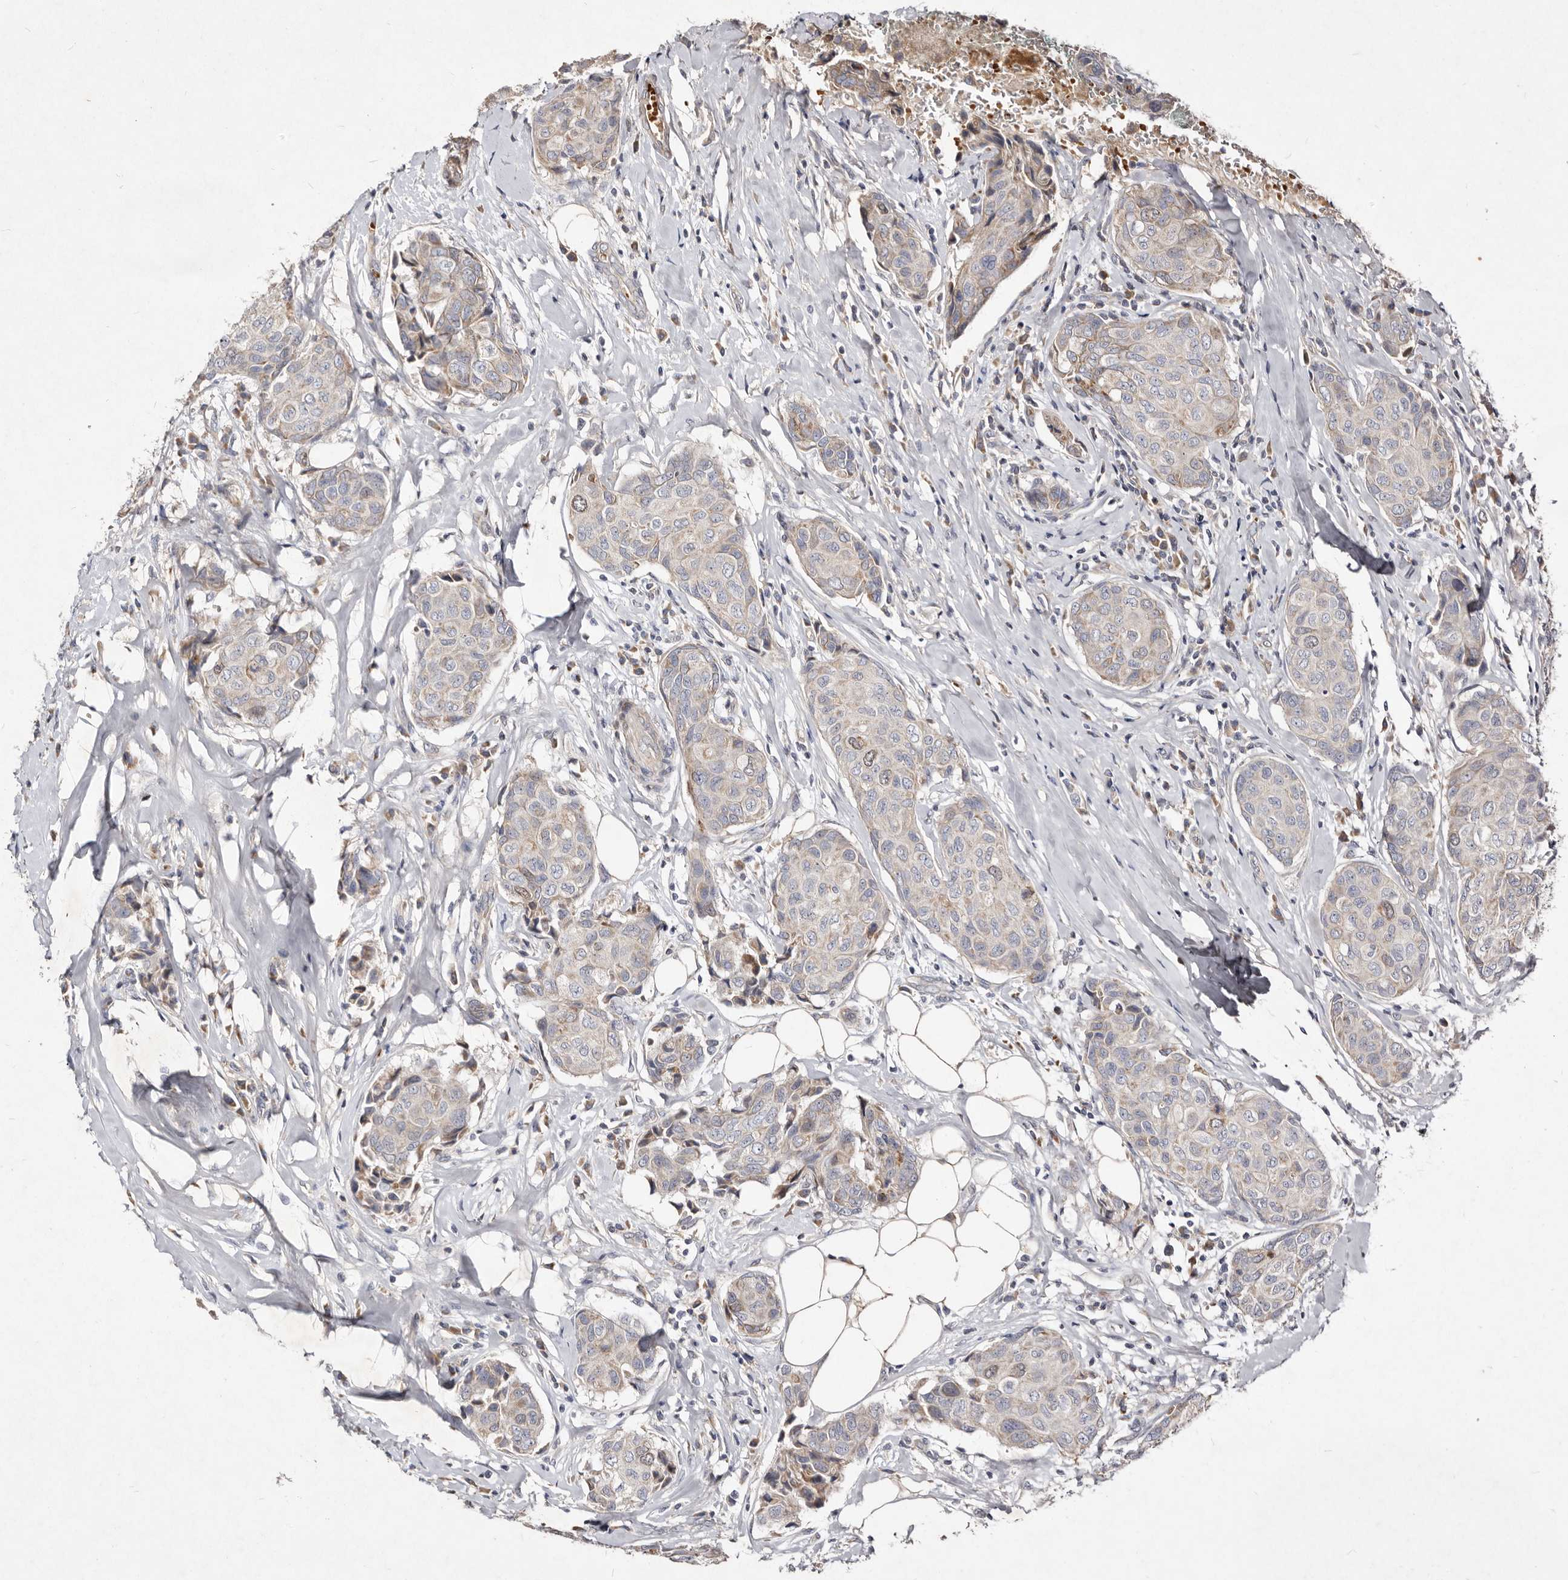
{"staining": {"intensity": "weak", "quantity": "<25%", "location": "cytoplasmic/membranous"}, "tissue": "breast cancer", "cell_type": "Tumor cells", "image_type": "cancer", "snomed": [{"axis": "morphology", "description": "Duct carcinoma"}, {"axis": "topography", "description": "Breast"}], "caption": "Protein analysis of breast infiltrating ductal carcinoma shows no significant staining in tumor cells.", "gene": "SLC25A20", "patient": {"sex": "female", "age": 80}}